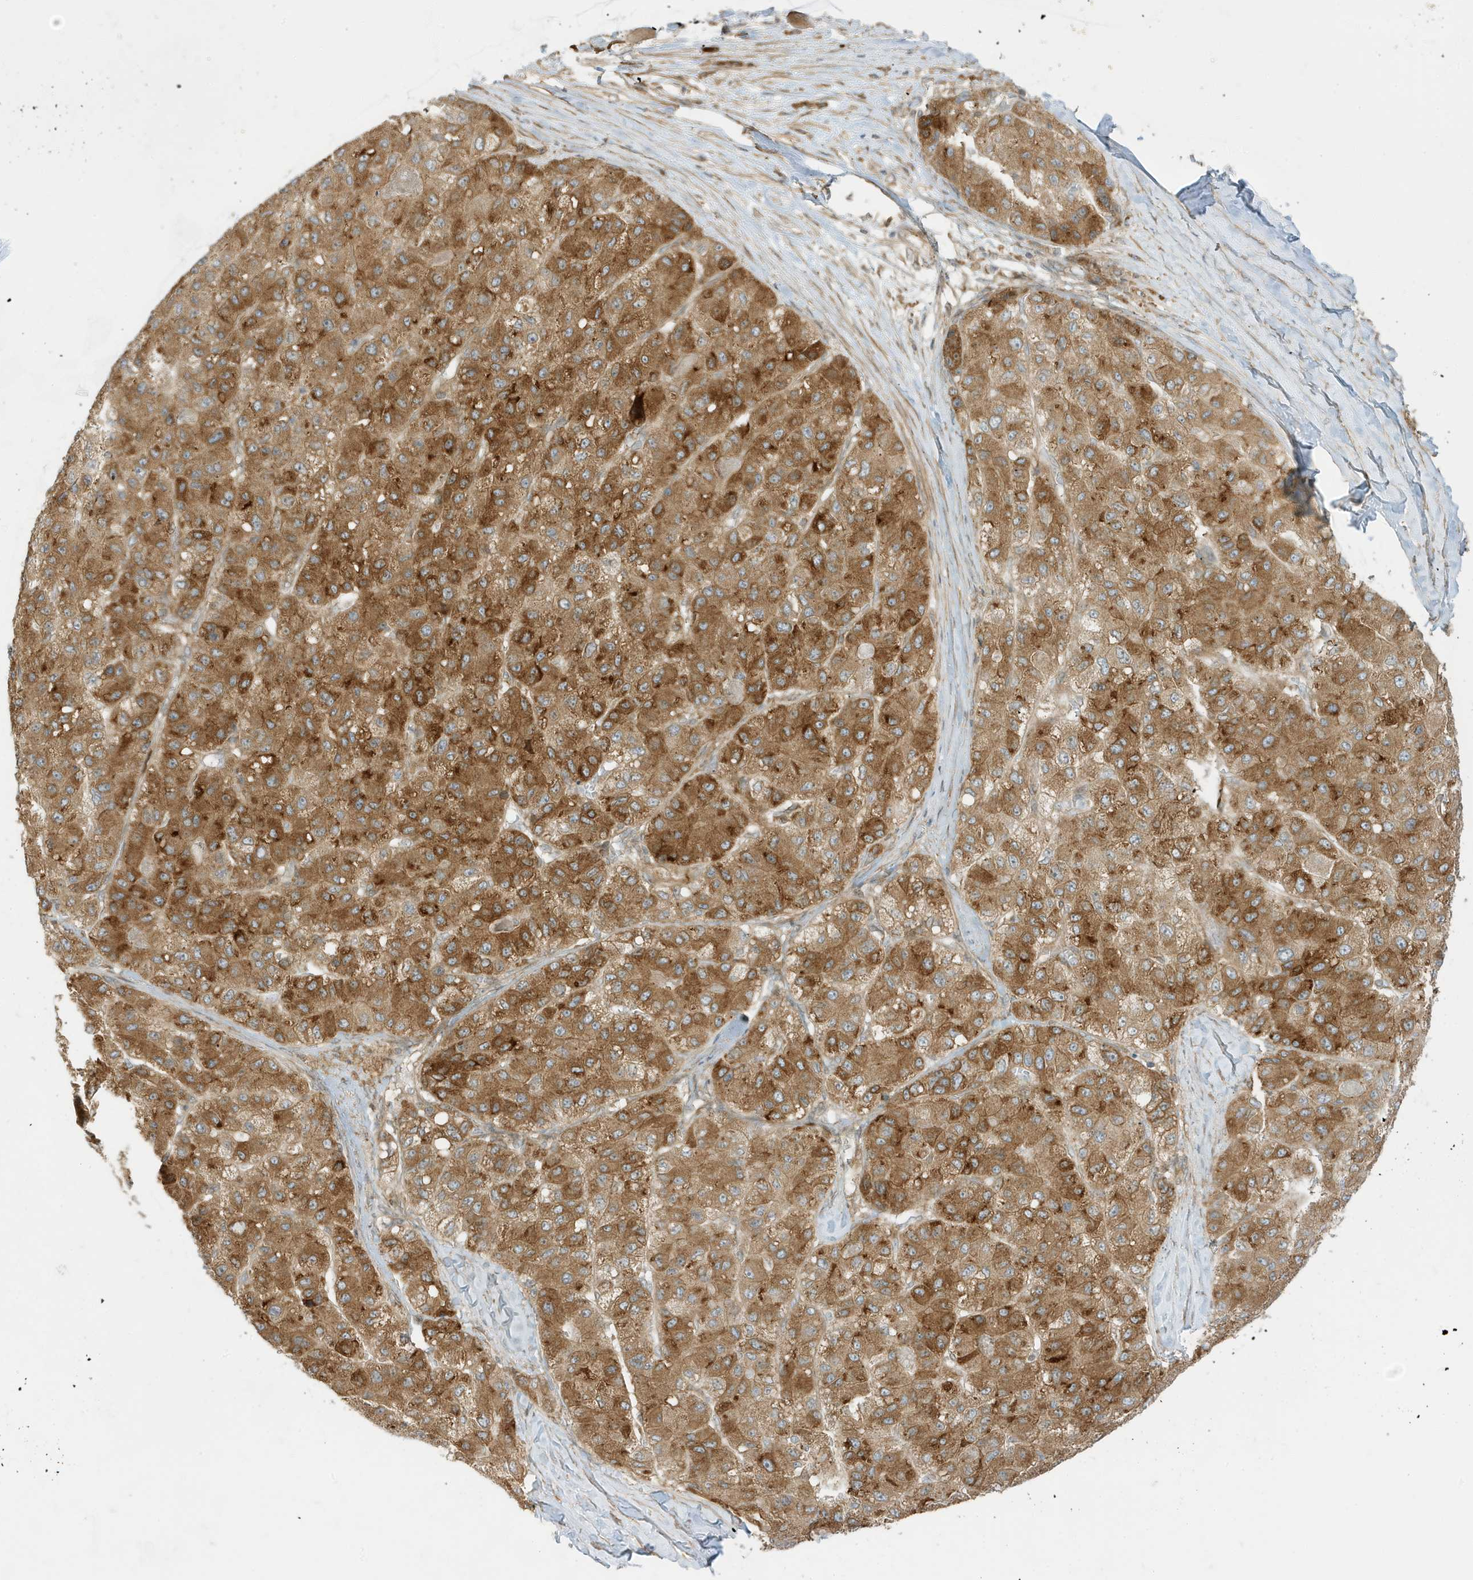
{"staining": {"intensity": "moderate", "quantity": ">75%", "location": "cytoplasmic/membranous"}, "tissue": "liver cancer", "cell_type": "Tumor cells", "image_type": "cancer", "snomed": [{"axis": "morphology", "description": "Carcinoma, Hepatocellular, NOS"}, {"axis": "topography", "description": "Liver"}], "caption": "Liver hepatocellular carcinoma tissue reveals moderate cytoplasmic/membranous positivity in approximately >75% of tumor cells, visualized by immunohistochemistry.", "gene": "SCARF2", "patient": {"sex": "male", "age": 80}}